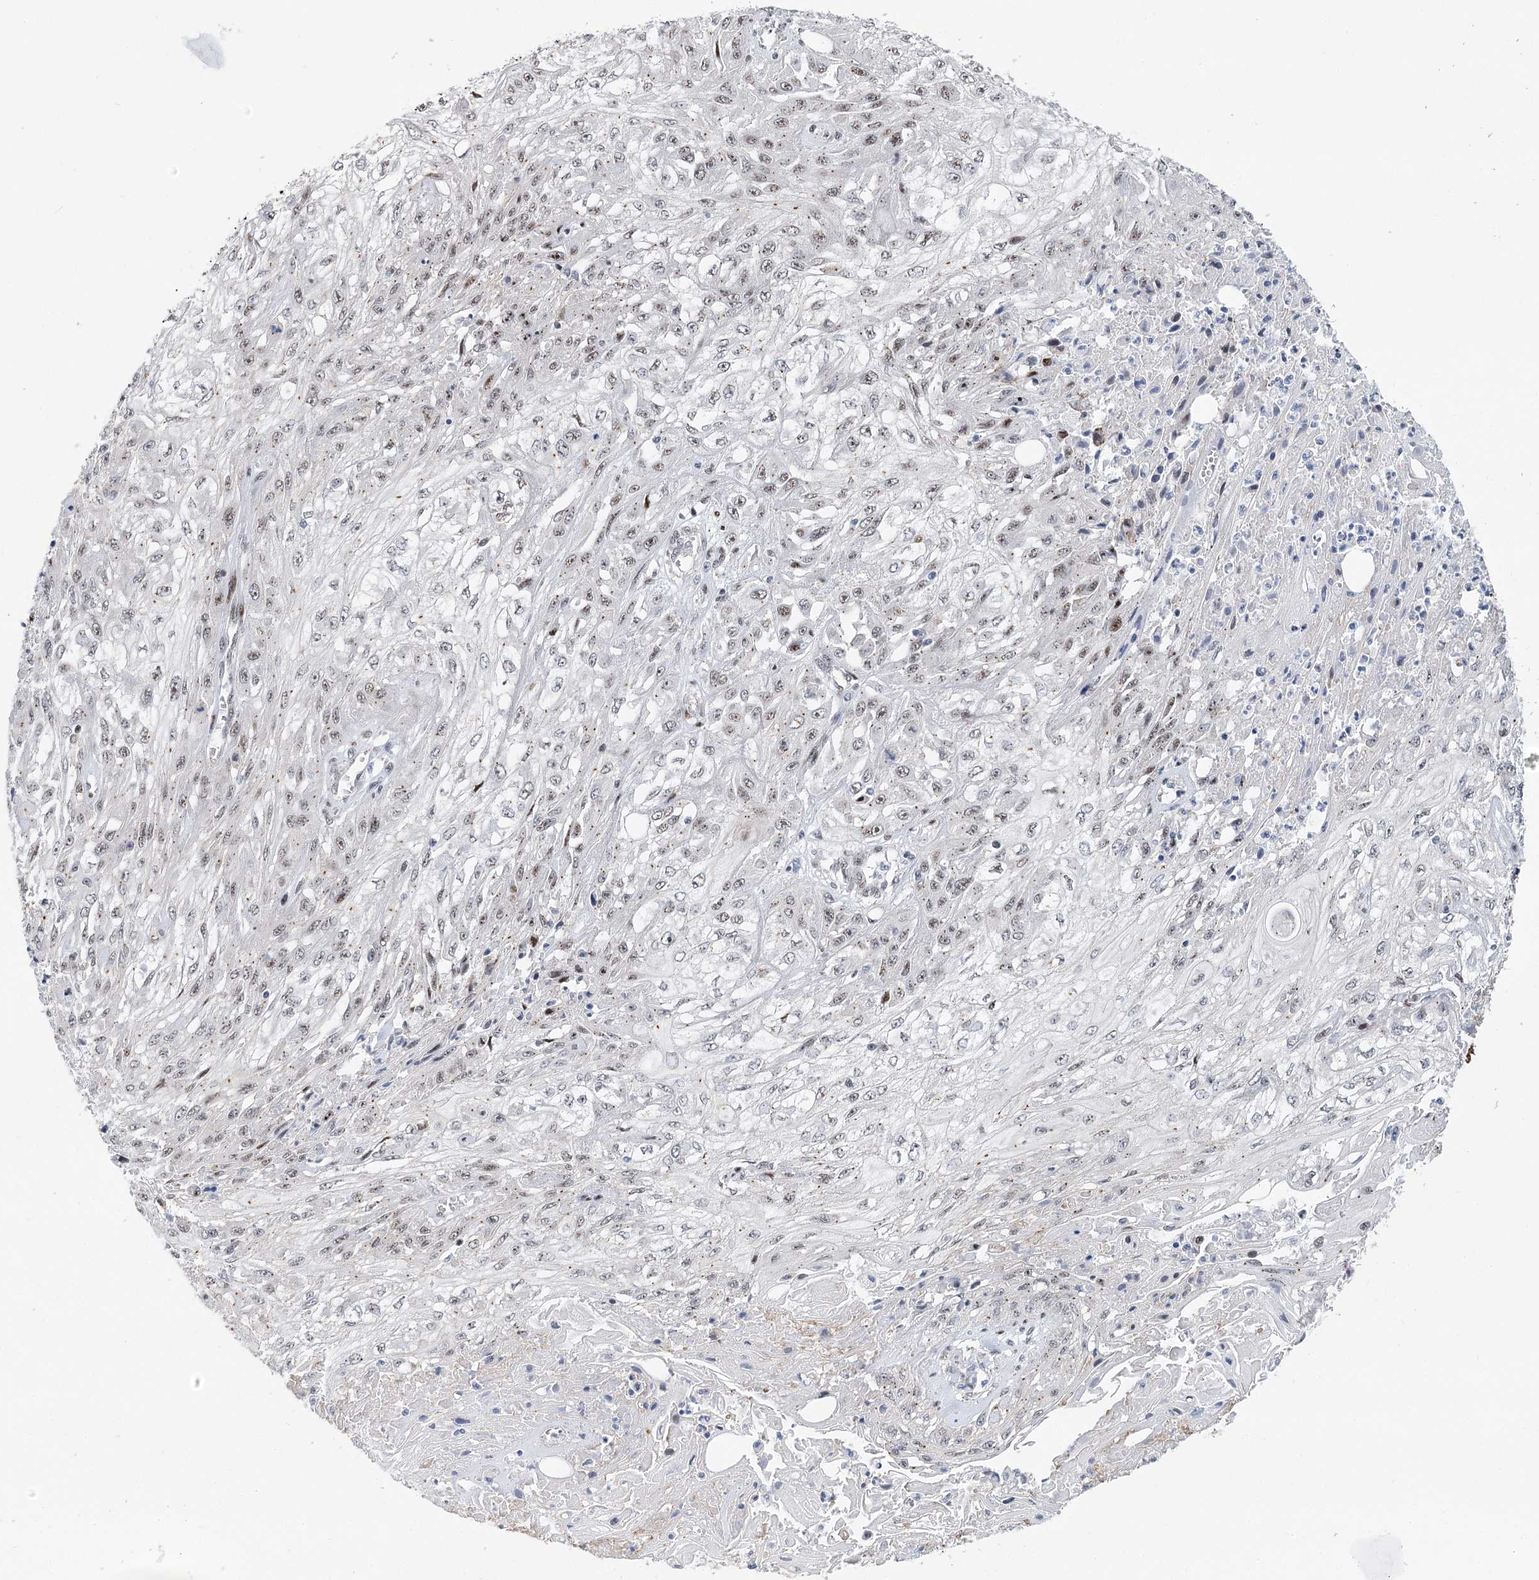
{"staining": {"intensity": "weak", "quantity": ">75%", "location": "nuclear"}, "tissue": "skin cancer", "cell_type": "Tumor cells", "image_type": "cancer", "snomed": [{"axis": "morphology", "description": "Squamous cell carcinoma, NOS"}, {"axis": "morphology", "description": "Squamous cell carcinoma, metastatic, NOS"}, {"axis": "topography", "description": "Skin"}, {"axis": "topography", "description": "Lymph node"}], "caption": "Skin squamous cell carcinoma stained with immunohistochemistry exhibits weak nuclear positivity in approximately >75% of tumor cells.", "gene": "CAMTA1", "patient": {"sex": "male", "age": 75}}